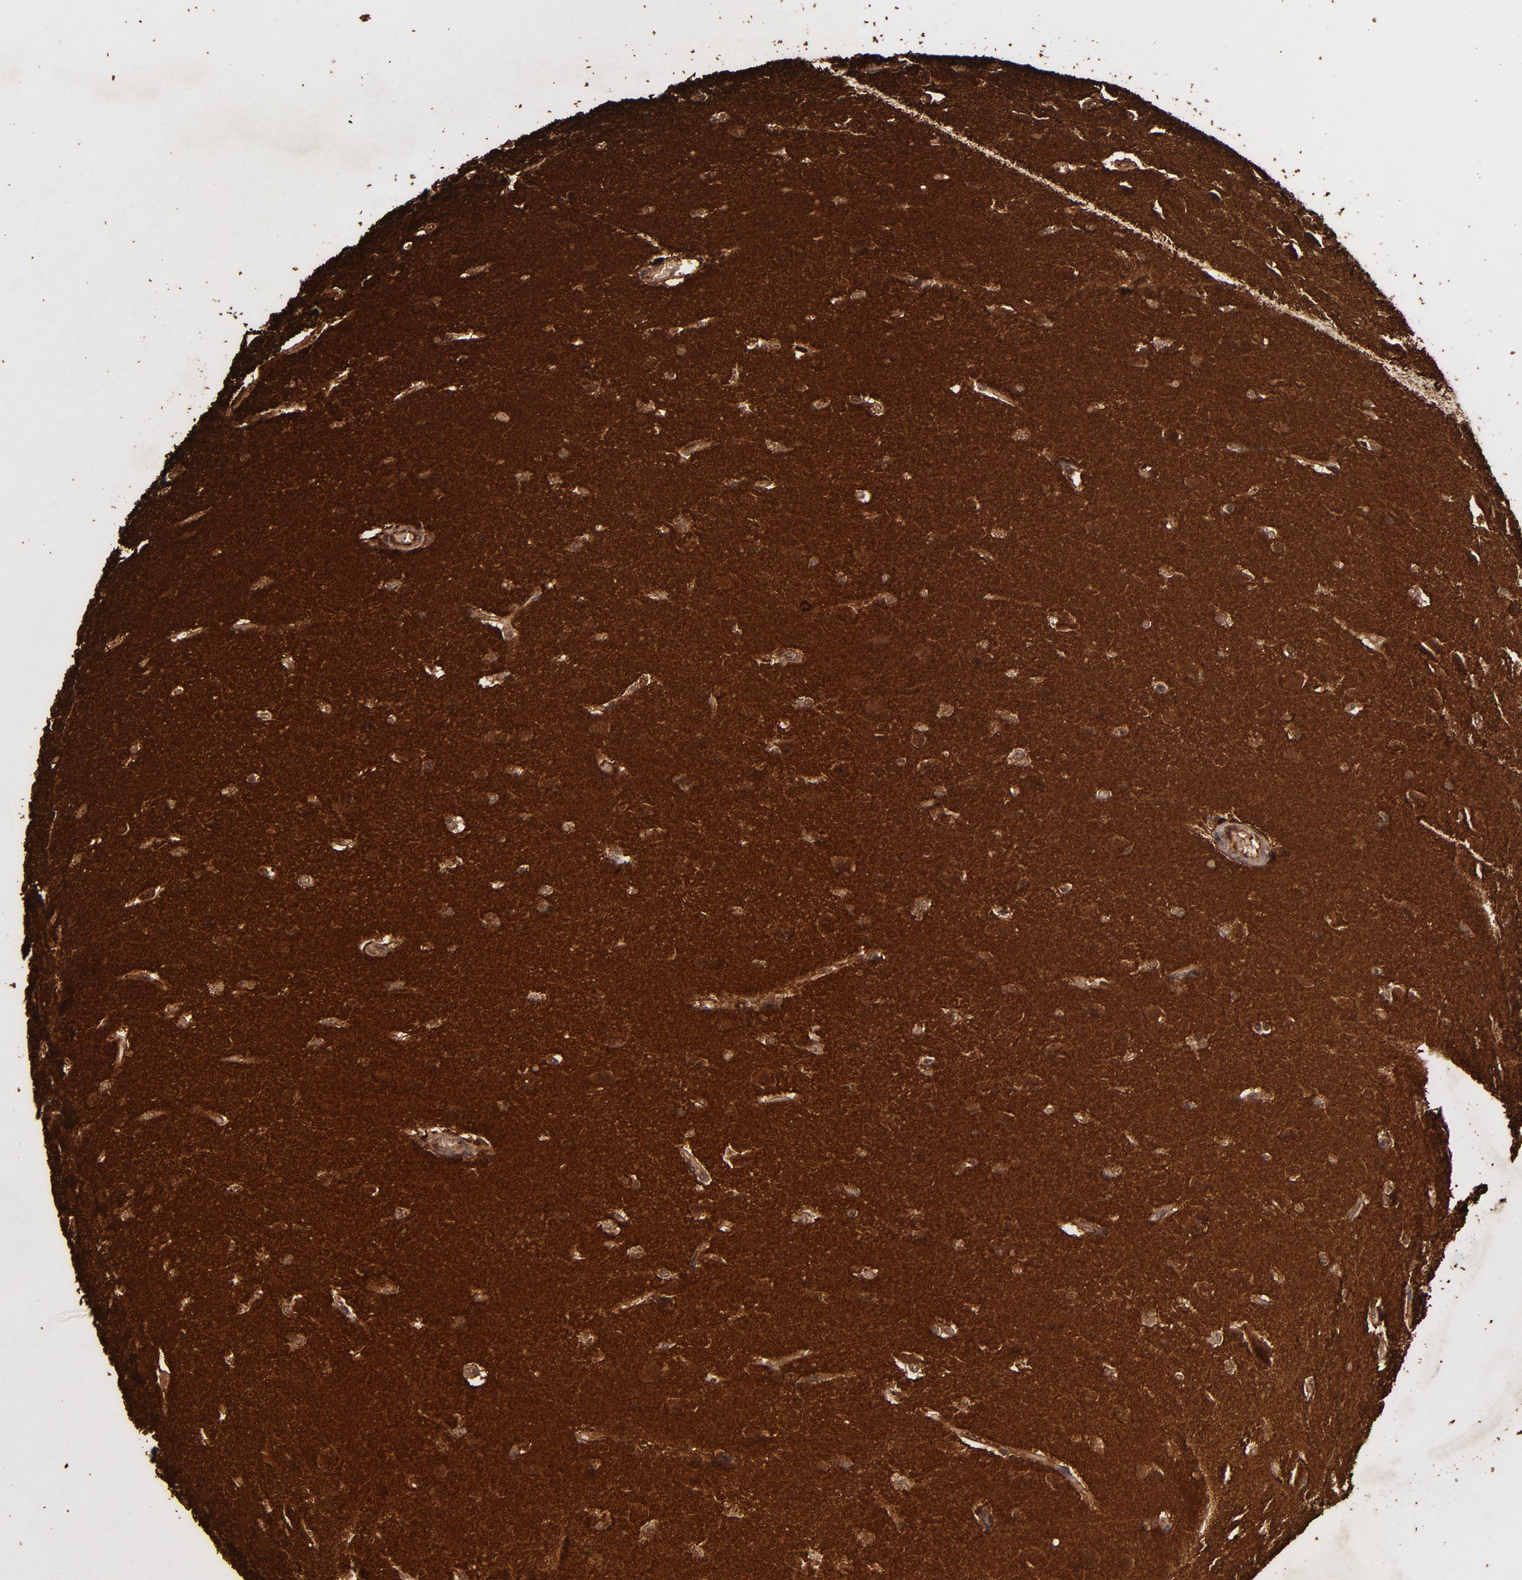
{"staining": {"intensity": "negative", "quantity": "none", "location": "none"}, "tissue": "glioma", "cell_type": "Tumor cells", "image_type": "cancer", "snomed": [{"axis": "morphology", "description": "Glioma, malignant, High grade"}, {"axis": "topography", "description": "Brain"}], "caption": "Tumor cells are negative for protein expression in human high-grade glioma (malignant).", "gene": "SNCB", "patient": {"sex": "male", "age": 68}}